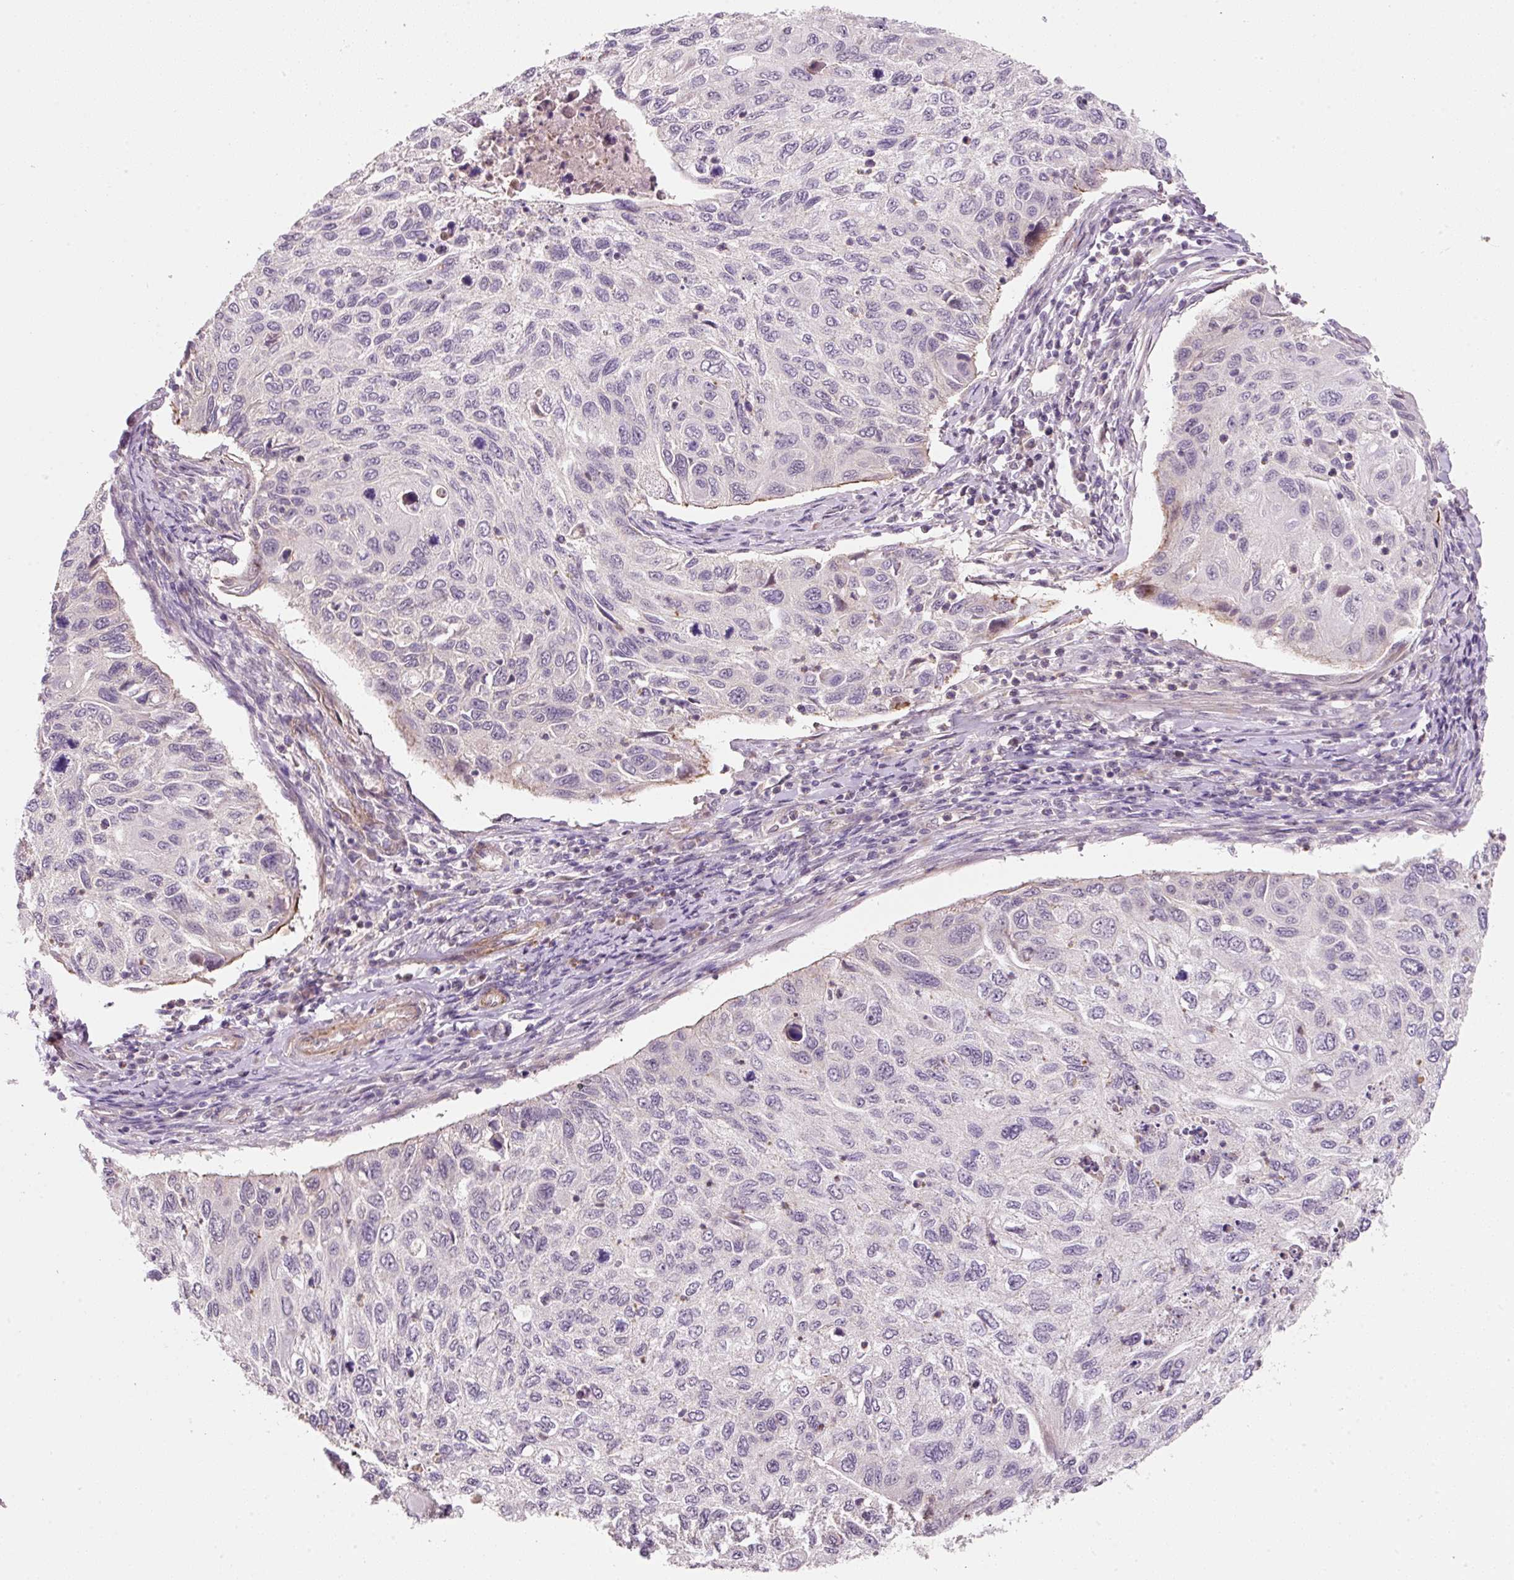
{"staining": {"intensity": "negative", "quantity": "none", "location": "none"}, "tissue": "cervical cancer", "cell_type": "Tumor cells", "image_type": "cancer", "snomed": [{"axis": "morphology", "description": "Squamous cell carcinoma, NOS"}, {"axis": "topography", "description": "Cervix"}], "caption": "Immunohistochemistry photomicrograph of neoplastic tissue: human squamous cell carcinoma (cervical) stained with DAB (3,3'-diaminobenzidine) exhibits no significant protein staining in tumor cells.", "gene": "TIRAP", "patient": {"sex": "female", "age": 70}}